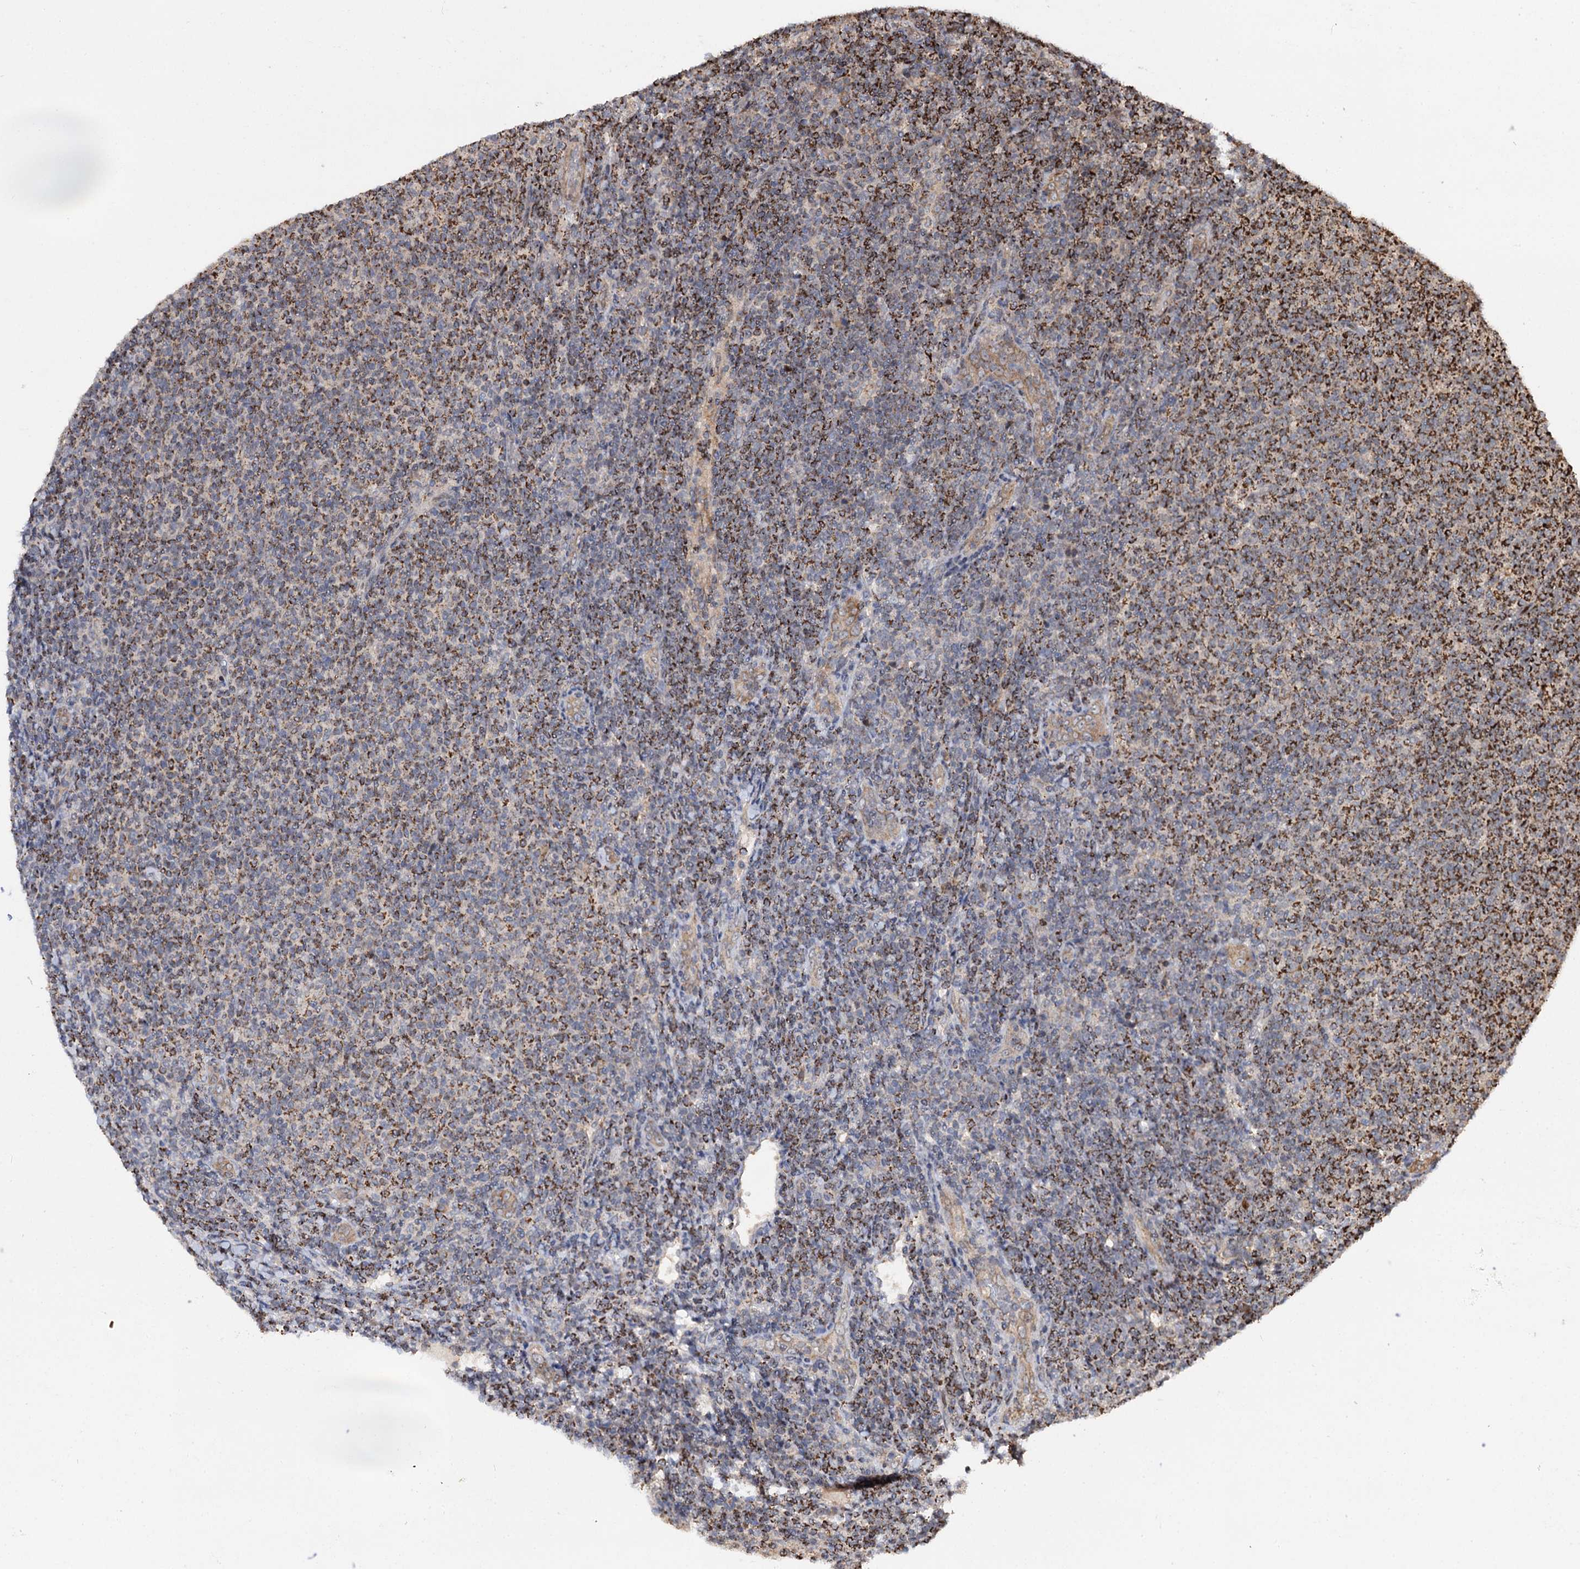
{"staining": {"intensity": "moderate", "quantity": ">75%", "location": "cytoplasmic/membranous"}, "tissue": "lymphoma", "cell_type": "Tumor cells", "image_type": "cancer", "snomed": [{"axis": "morphology", "description": "Malignant lymphoma, non-Hodgkin's type, Low grade"}, {"axis": "topography", "description": "Lymph node"}], "caption": "The histopathology image shows immunohistochemical staining of low-grade malignant lymphoma, non-Hodgkin's type. There is moderate cytoplasmic/membranous expression is seen in about >75% of tumor cells.", "gene": "CEP76", "patient": {"sex": "male", "age": 66}}